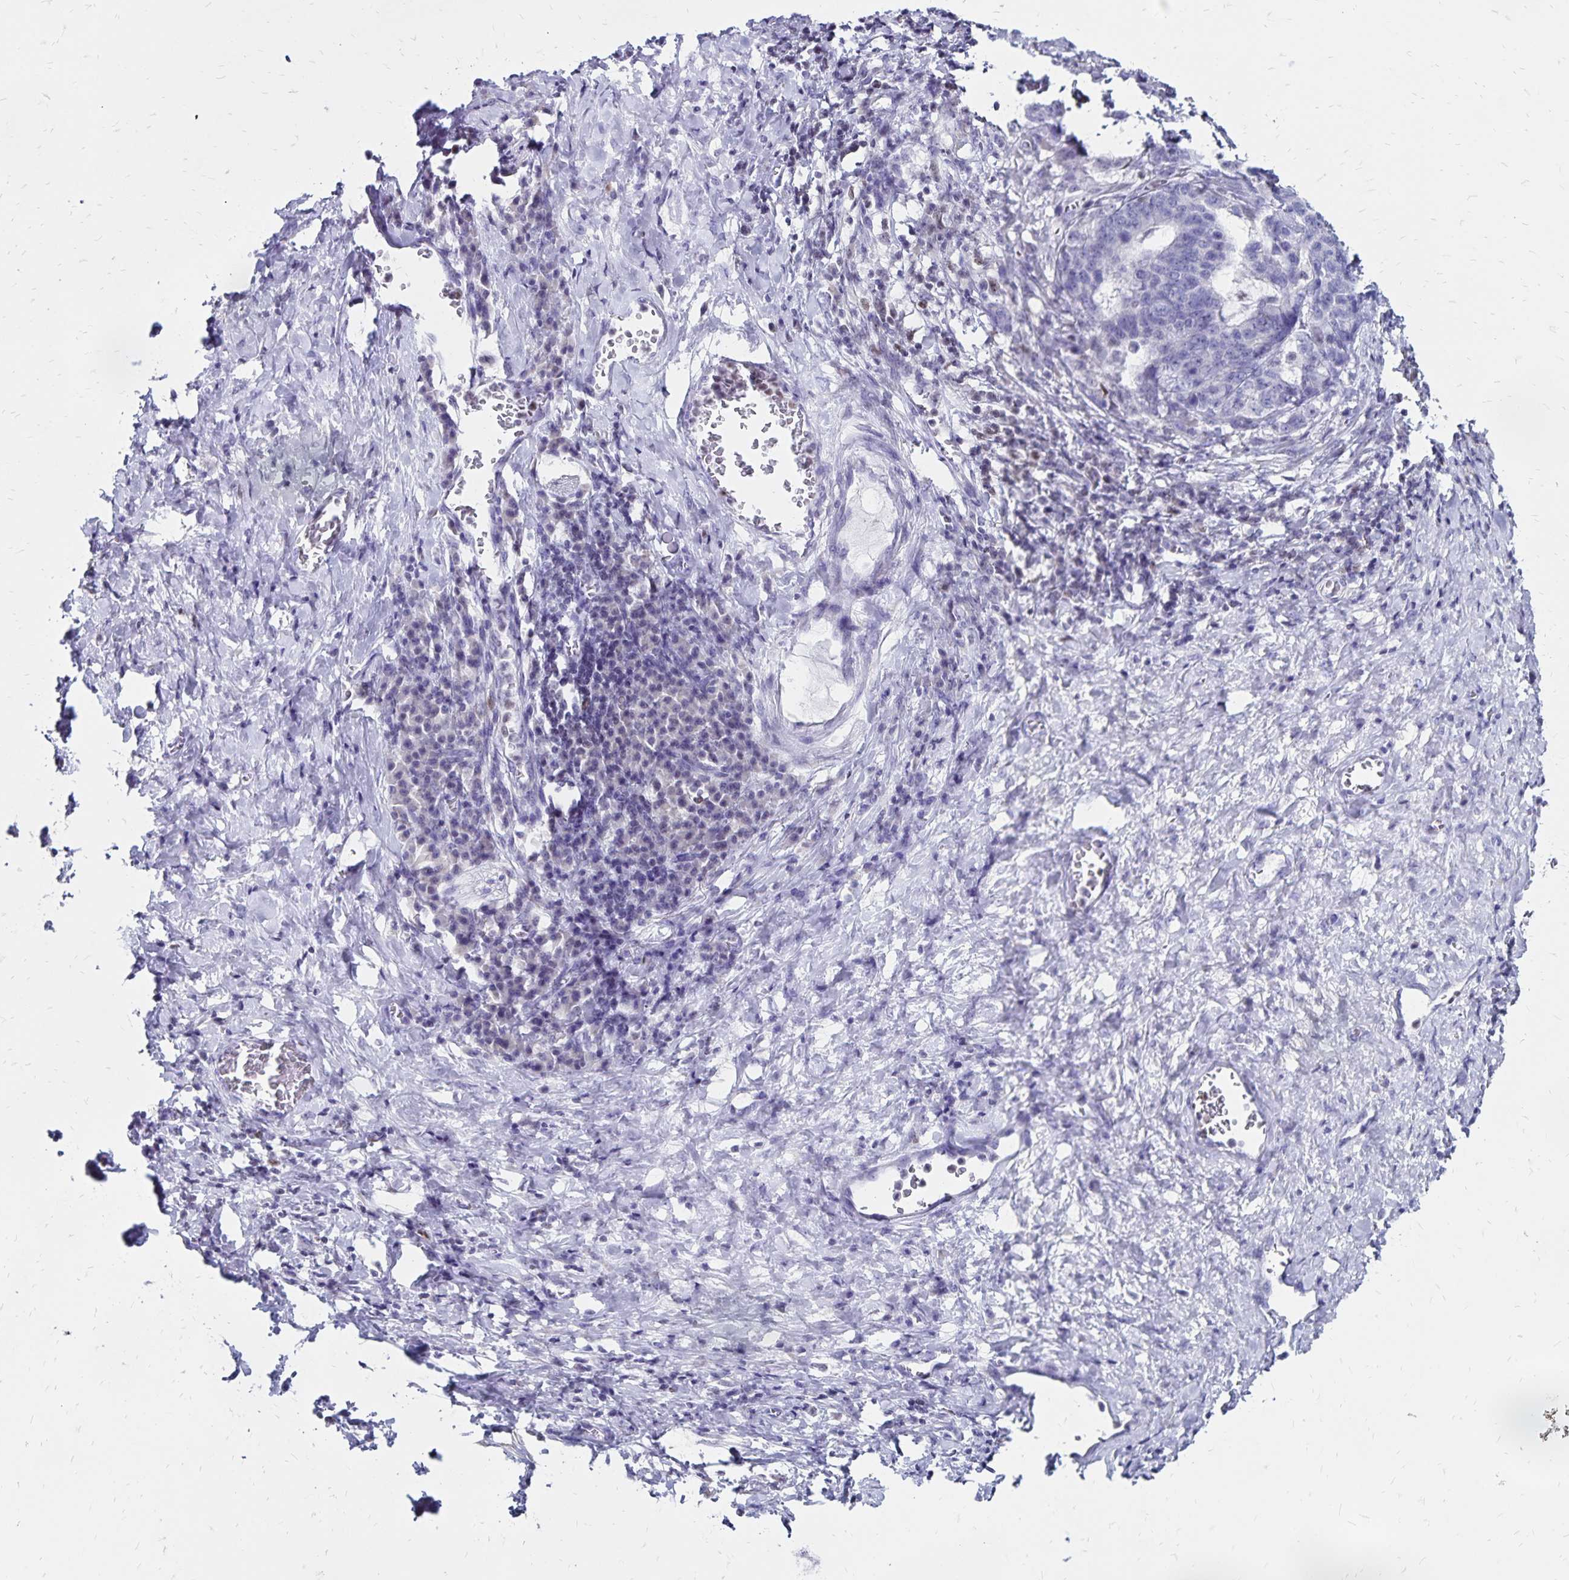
{"staining": {"intensity": "negative", "quantity": "none", "location": "none"}, "tissue": "stomach cancer", "cell_type": "Tumor cells", "image_type": "cancer", "snomed": [{"axis": "morphology", "description": "Normal tissue, NOS"}, {"axis": "morphology", "description": "Adenocarcinoma, NOS"}, {"axis": "topography", "description": "Stomach"}], "caption": "An immunohistochemistry histopathology image of stomach adenocarcinoma is shown. There is no staining in tumor cells of stomach adenocarcinoma.", "gene": "IKZF1", "patient": {"sex": "female", "age": 64}}